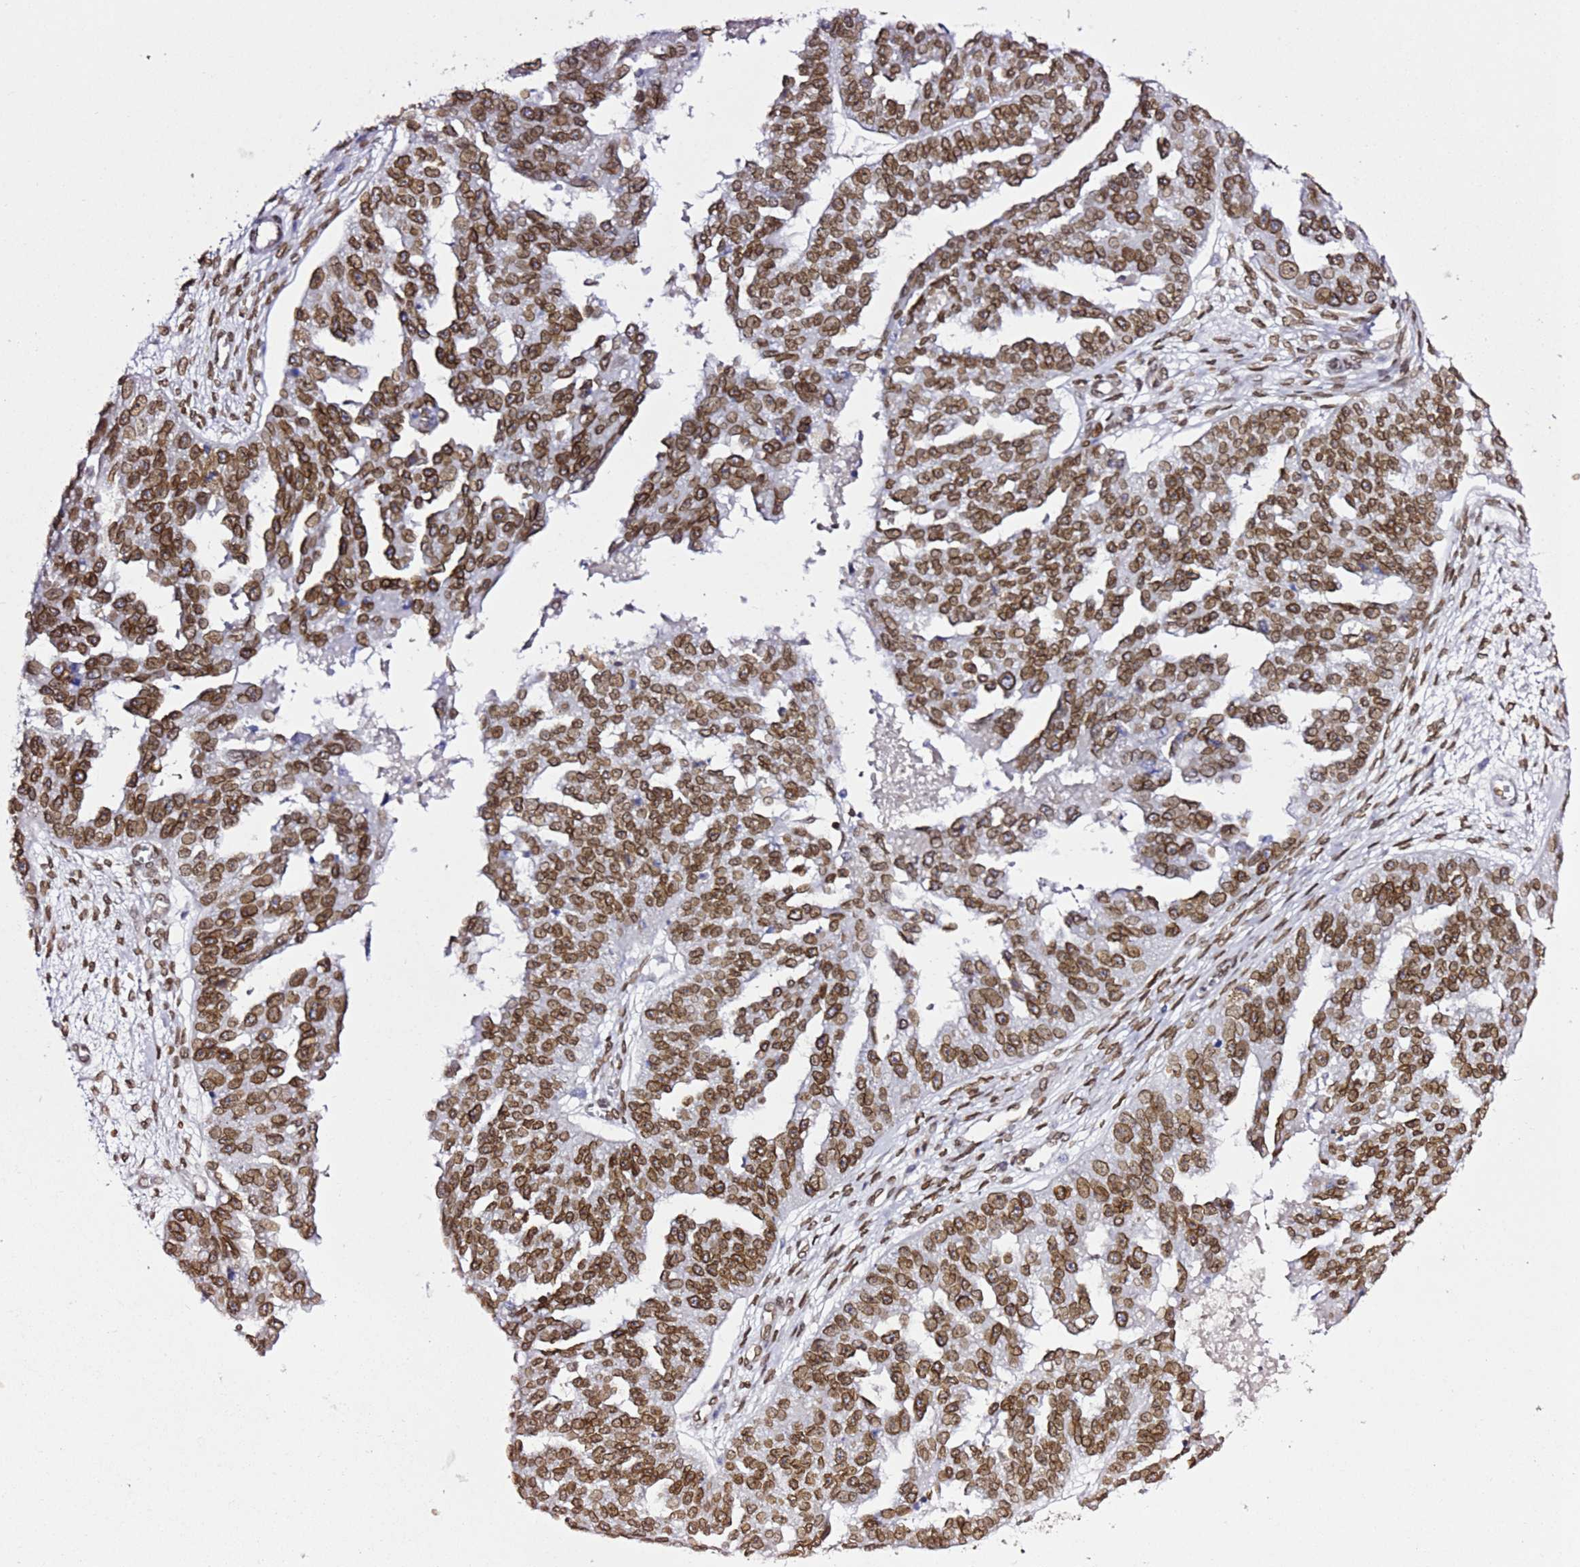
{"staining": {"intensity": "moderate", "quantity": ">75%", "location": "cytoplasmic/membranous,nuclear"}, "tissue": "ovarian cancer", "cell_type": "Tumor cells", "image_type": "cancer", "snomed": [{"axis": "morphology", "description": "Cystadenocarcinoma, serous, NOS"}, {"axis": "topography", "description": "Ovary"}], "caption": "This micrograph displays immunohistochemistry staining of human ovarian serous cystadenocarcinoma, with medium moderate cytoplasmic/membranous and nuclear positivity in about >75% of tumor cells.", "gene": "POU6F1", "patient": {"sex": "female", "age": 58}}